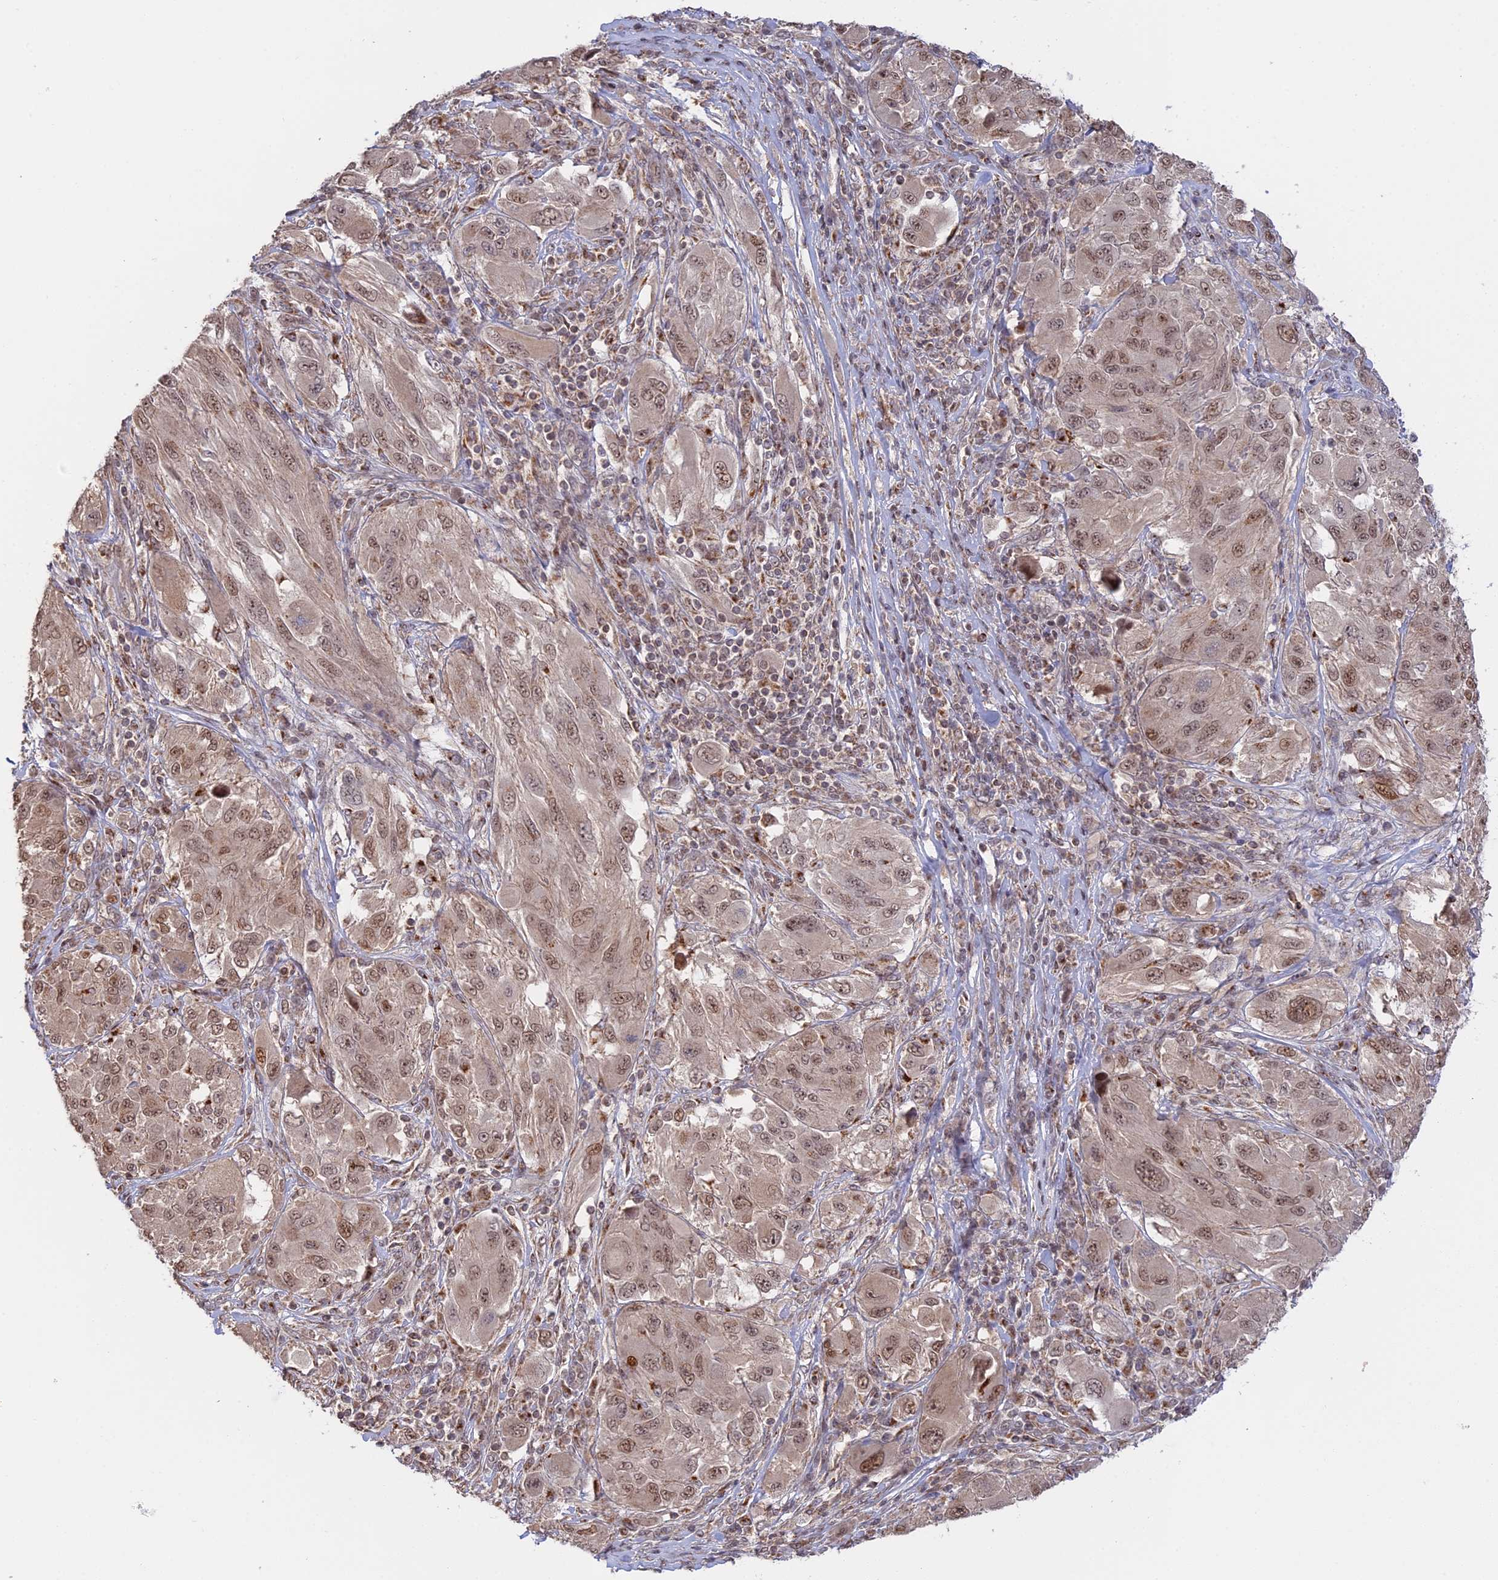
{"staining": {"intensity": "moderate", "quantity": ">75%", "location": "nuclear"}, "tissue": "melanoma", "cell_type": "Tumor cells", "image_type": "cancer", "snomed": [{"axis": "morphology", "description": "Malignant melanoma, NOS"}, {"axis": "topography", "description": "Skin"}], "caption": "Approximately >75% of tumor cells in malignant melanoma demonstrate moderate nuclear protein expression as visualized by brown immunohistochemical staining.", "gene": "GSKIP", "patient": {"sex": "female", "age": 91}}